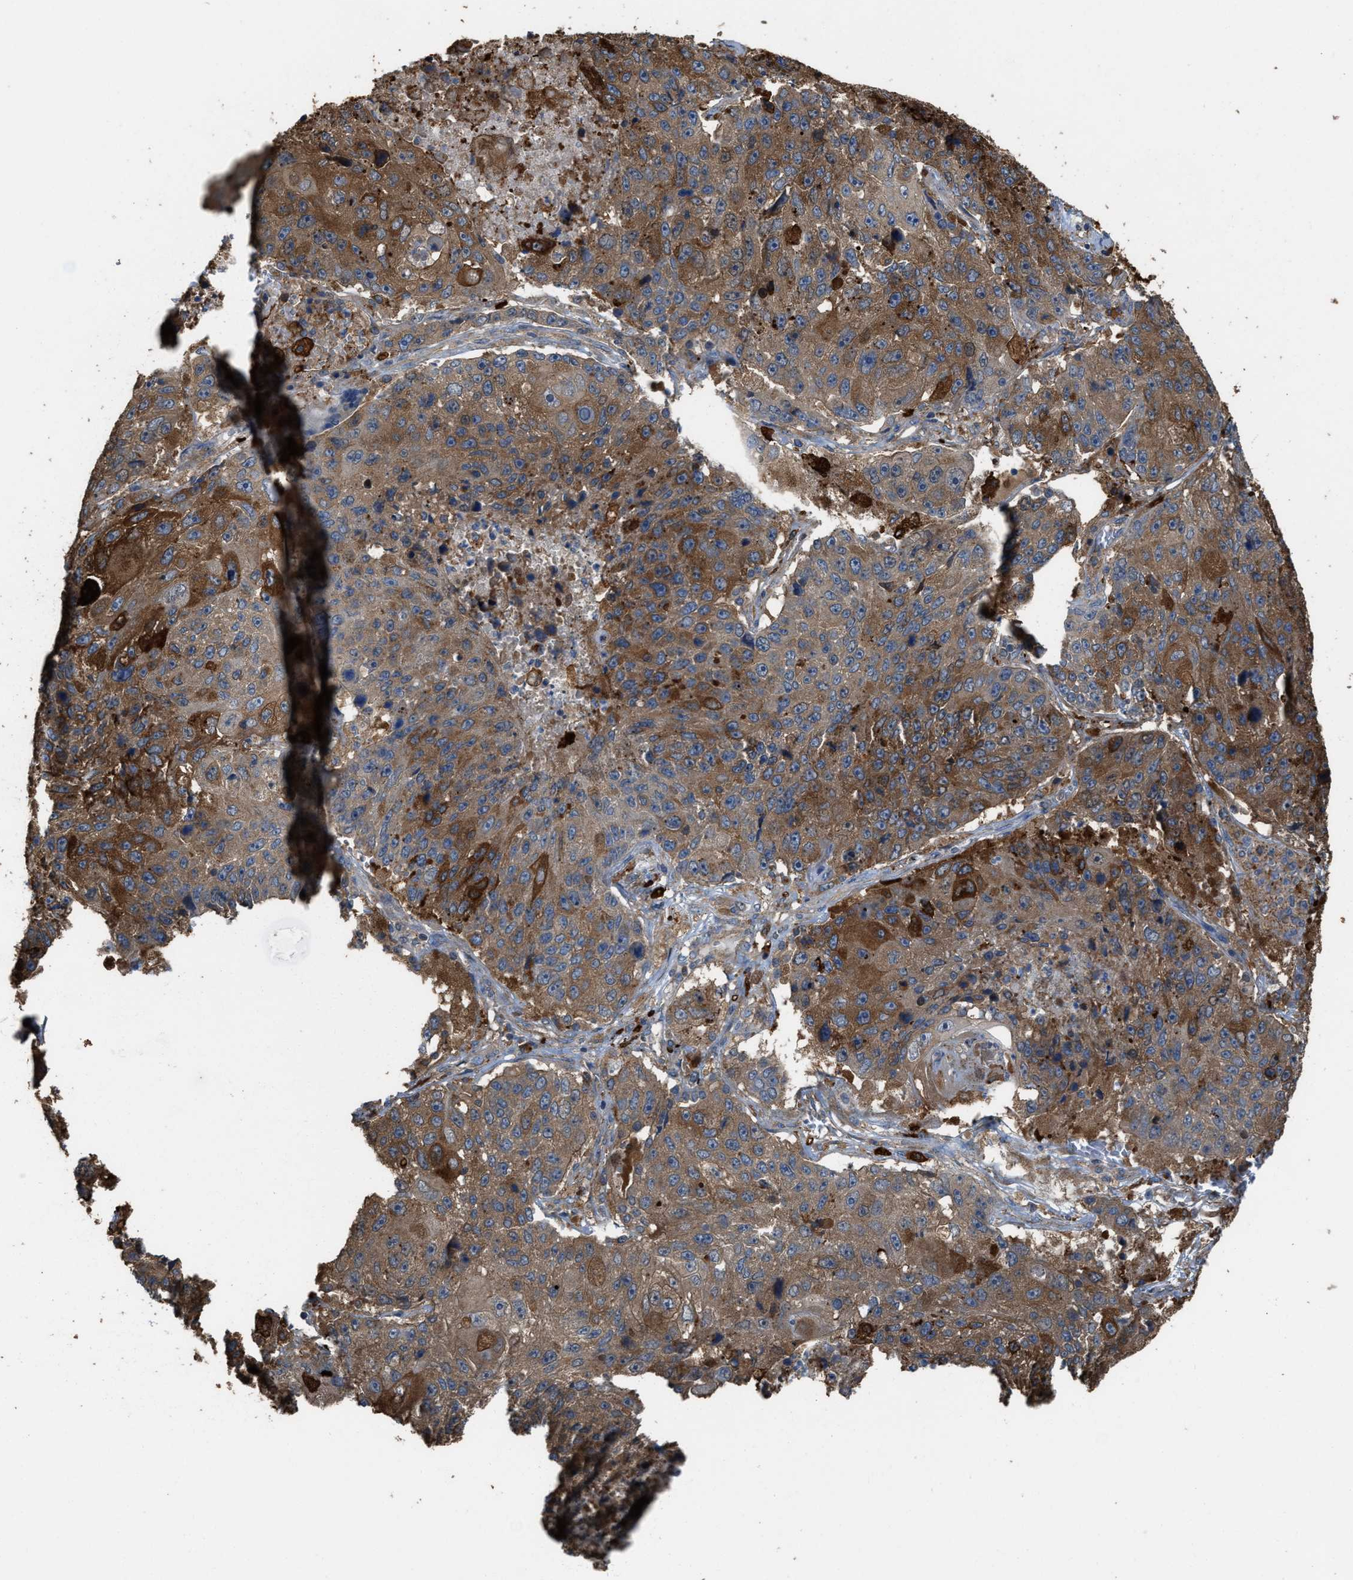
{"staining": {"intensity": "strong", "quantity": "25%-75%", "location": "cytoplasmic/membranous"}, "tissue": "lung cancer", "cell_type": "Tumor cells", "image_type": "cancer", "snomed": [{"axis": "morphology", "description": "Squamous cell carcinoma, NOS"}, {"axis": "topography", "description": "Lung"}], "caption": "A brown stain shows strong cytoplasmic/membranous staining of a protein in human lung squamous cell carcinoma tumor cells. The protein of interest is shown in brown color, while the nuclei are stained blue.", "gene": "ATIC", "patient": {"sex": "male", "age": 61}}